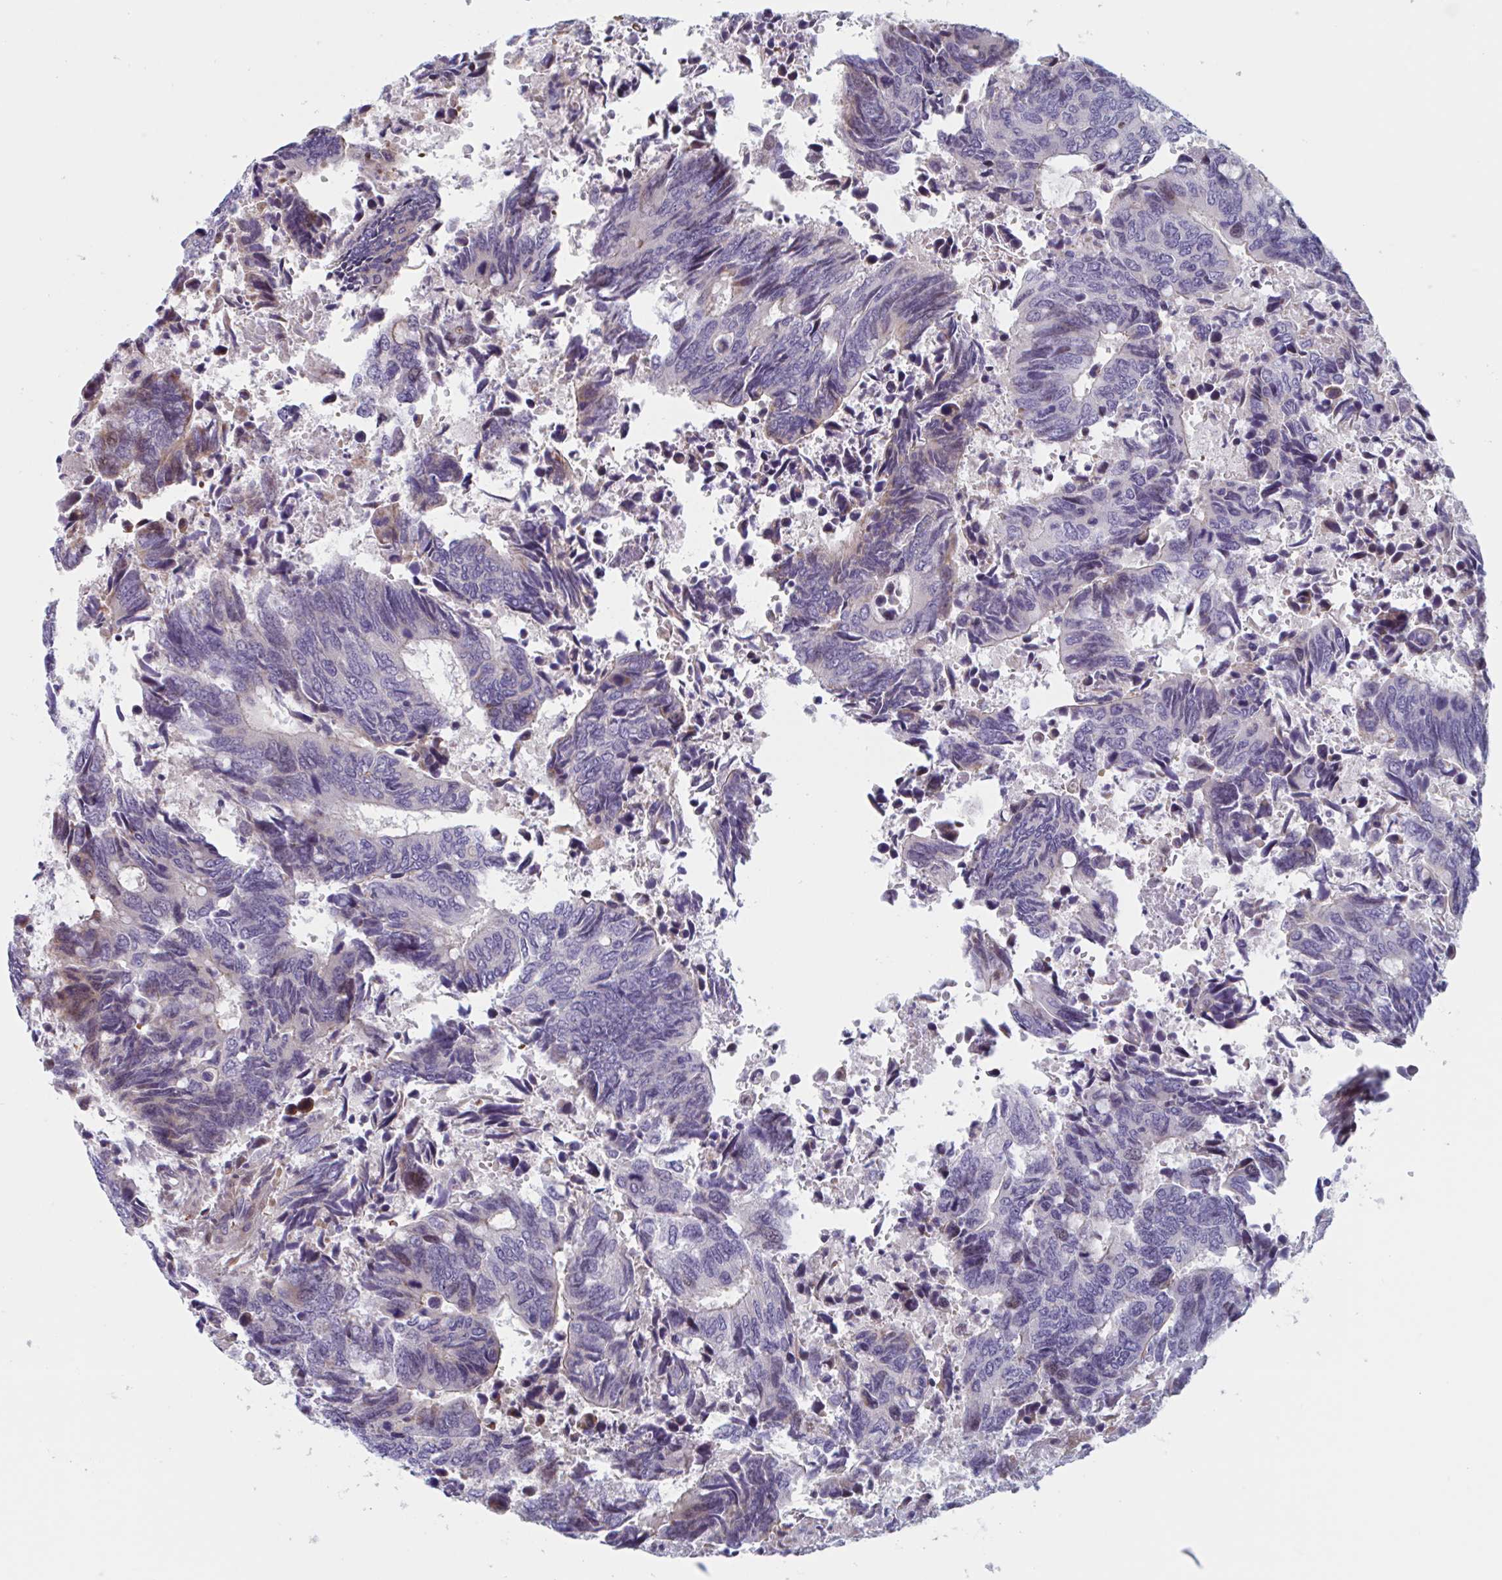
{"staining": {"intensity": "weak", "quantity": "<25%", "location": "cytoplasmic/membranous"}, "tissue": "colorectal cancer", "cell_type": "Tumor cells", "image_type": "cancer", "snomed": [{"axis": "morphology", "description": "Adenocarcinoma, NOS"}, {"axis": "topography", "description": "Colon"}], "caption": "Tumor cells are negative for protein expression in human colorectal cancer.", "gene": "DUXA", "patient": {"sex": "male", "age": 87}}